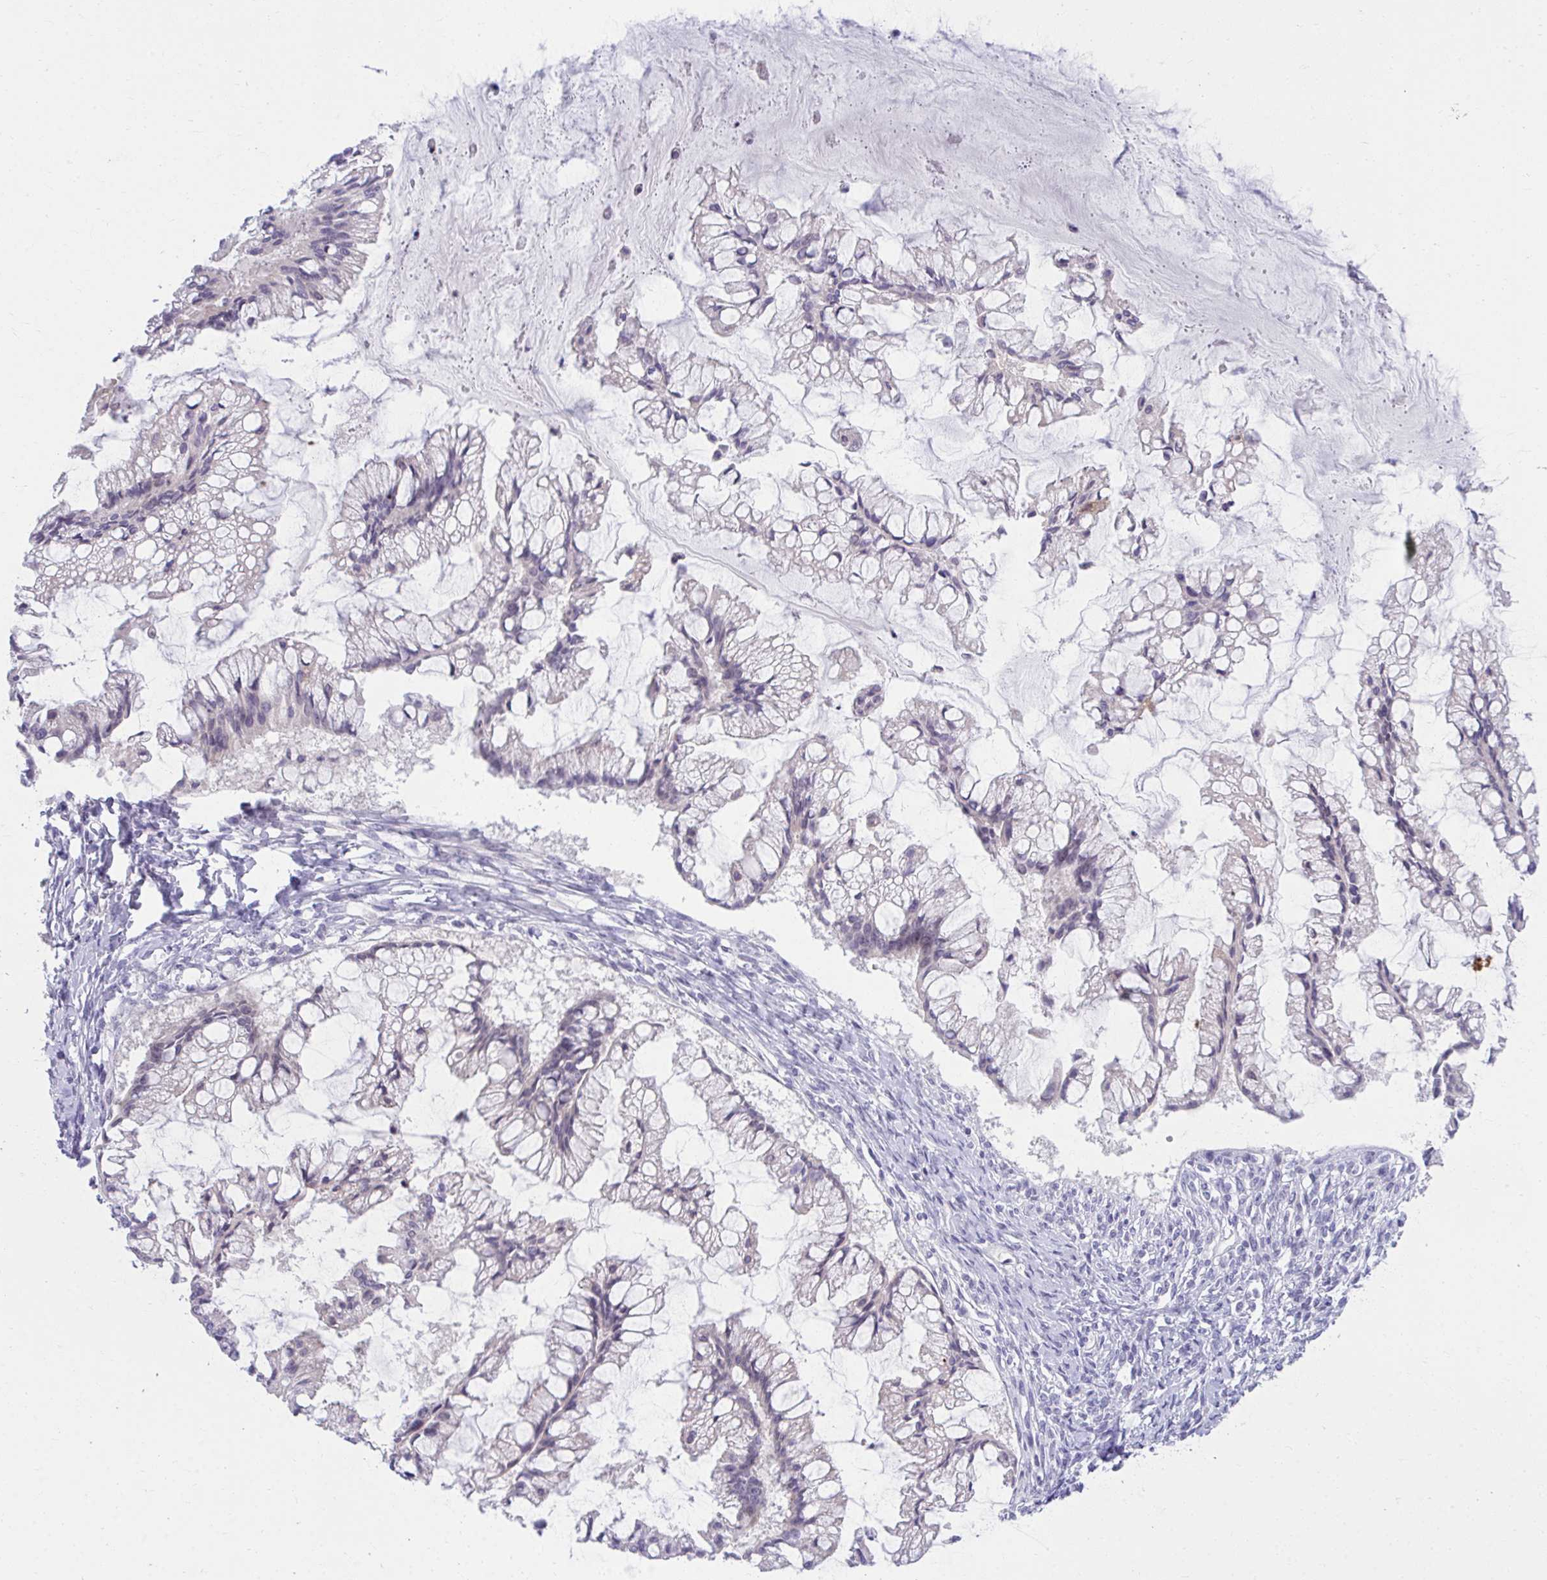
{"staining": {"intensity": "negative", "quantity": "none", "location": "none"}, "tissue": "ovarian cancer", "cell_type": "Tumor cells", "image_type": "cancer", "snomed": [{"axis": "morphology", "description": "Cystadenocarcinoma, mucinous, NOS"}, {"axis": "topography", "description": "Ovary"}], "caption": "Protein analysis of mucinous cystadenocarcinoma (ovarian) exhibits no significant staining in tumor cells.", "gene": "OR7A5", "patient": {"sex": "female", "age": 73}}